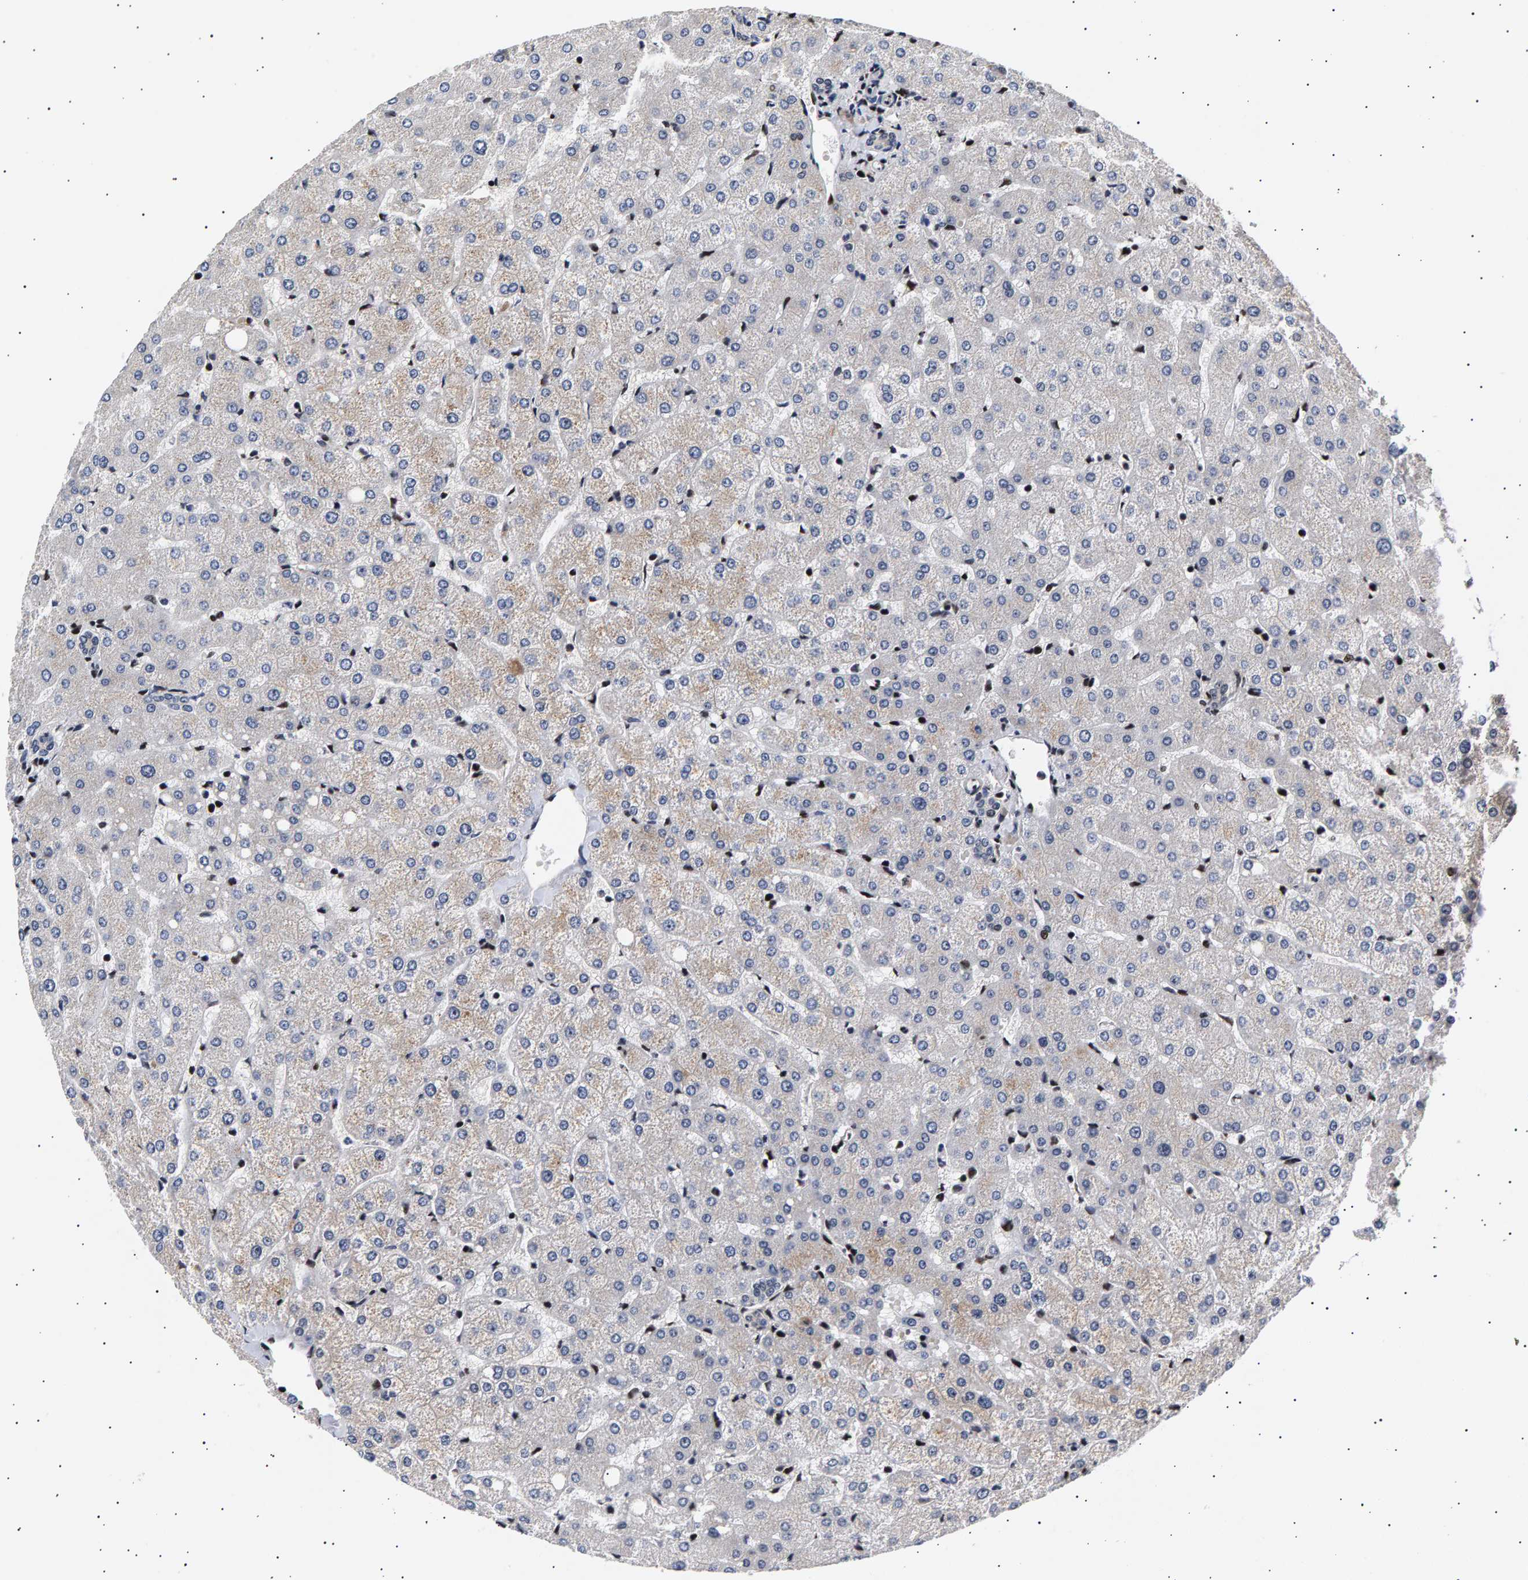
{"staining": {"intensity": "moderate", "quantity": "<25%", "location": "nuclear"}, "tissue": "liver", "cell_type": "Cholangiocytes", "image_type": "normal", "snomed": [{"axis": "morphology", "description": "Normal tissue, NOS"}, {"axis": "topography", "description": "Liver"}], "caption": "Protein expression analysis of benign liver shows moderate nuclear positivity in about <25% of cholangiocytes.", "gene": "ANKRD40", "patient": {"sex": "female", "age": 54}}